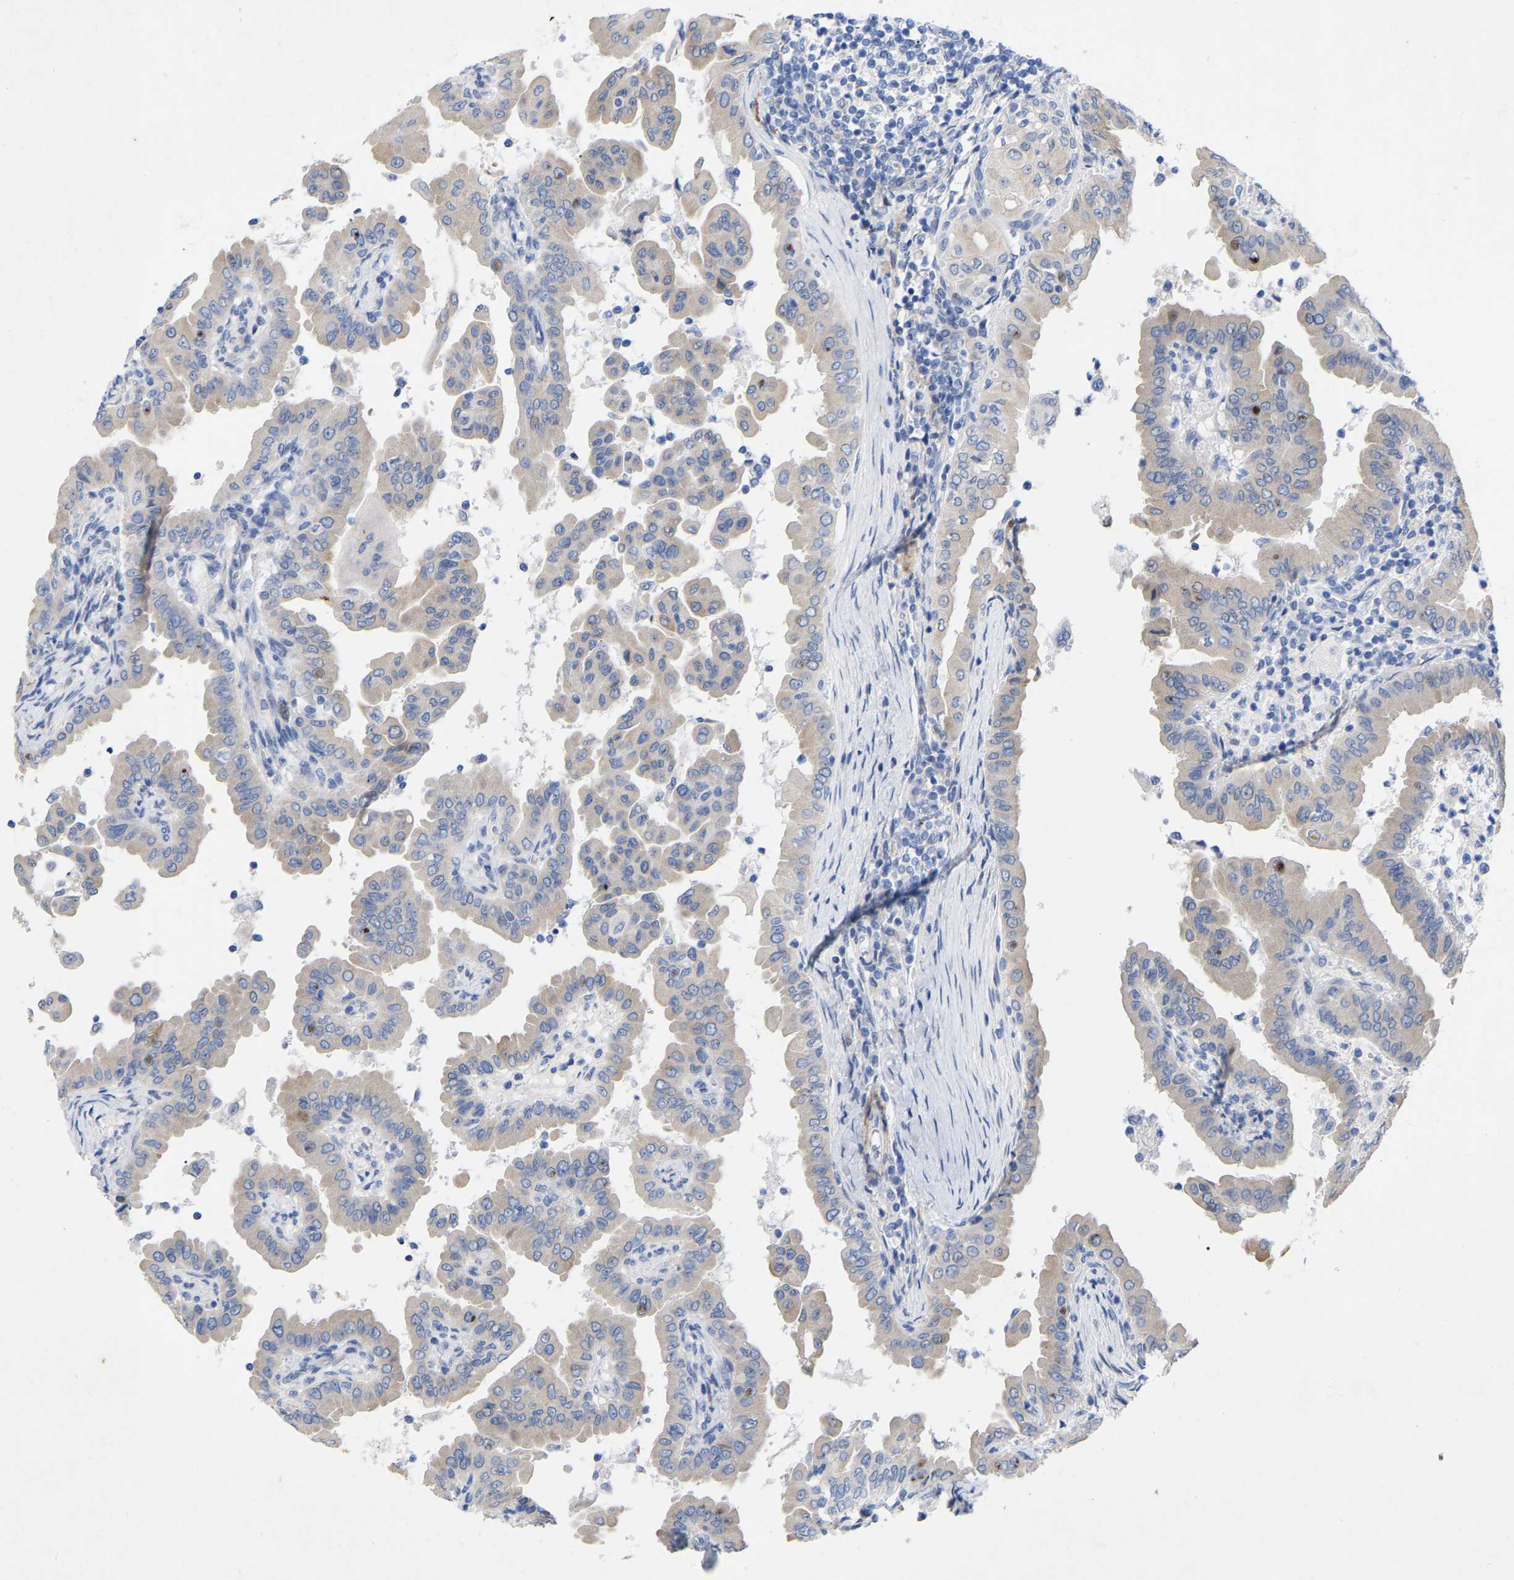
{"staining": {"intensity": "weak", "quantity": ">75%", "location": "cytoplasmic/membranous"}, "tissue": "thyroid cancer", "cell_type": "Tumor cells", "image_type": "cancer", "snomed": [{"axis": "morphology", "description": "Papillary adenocarcinoma, NOS"}, {"axis": "topography", "description": "Thyroid gland"}], "caption": "A brown stain shows weak cytoplasmic/membranous positivity of a protein in human thyroid cancer (papillary adenocarcinoma) tumor cells.", "gene": "STRIP2", "patient": {"sex": "male", "age": 33}}